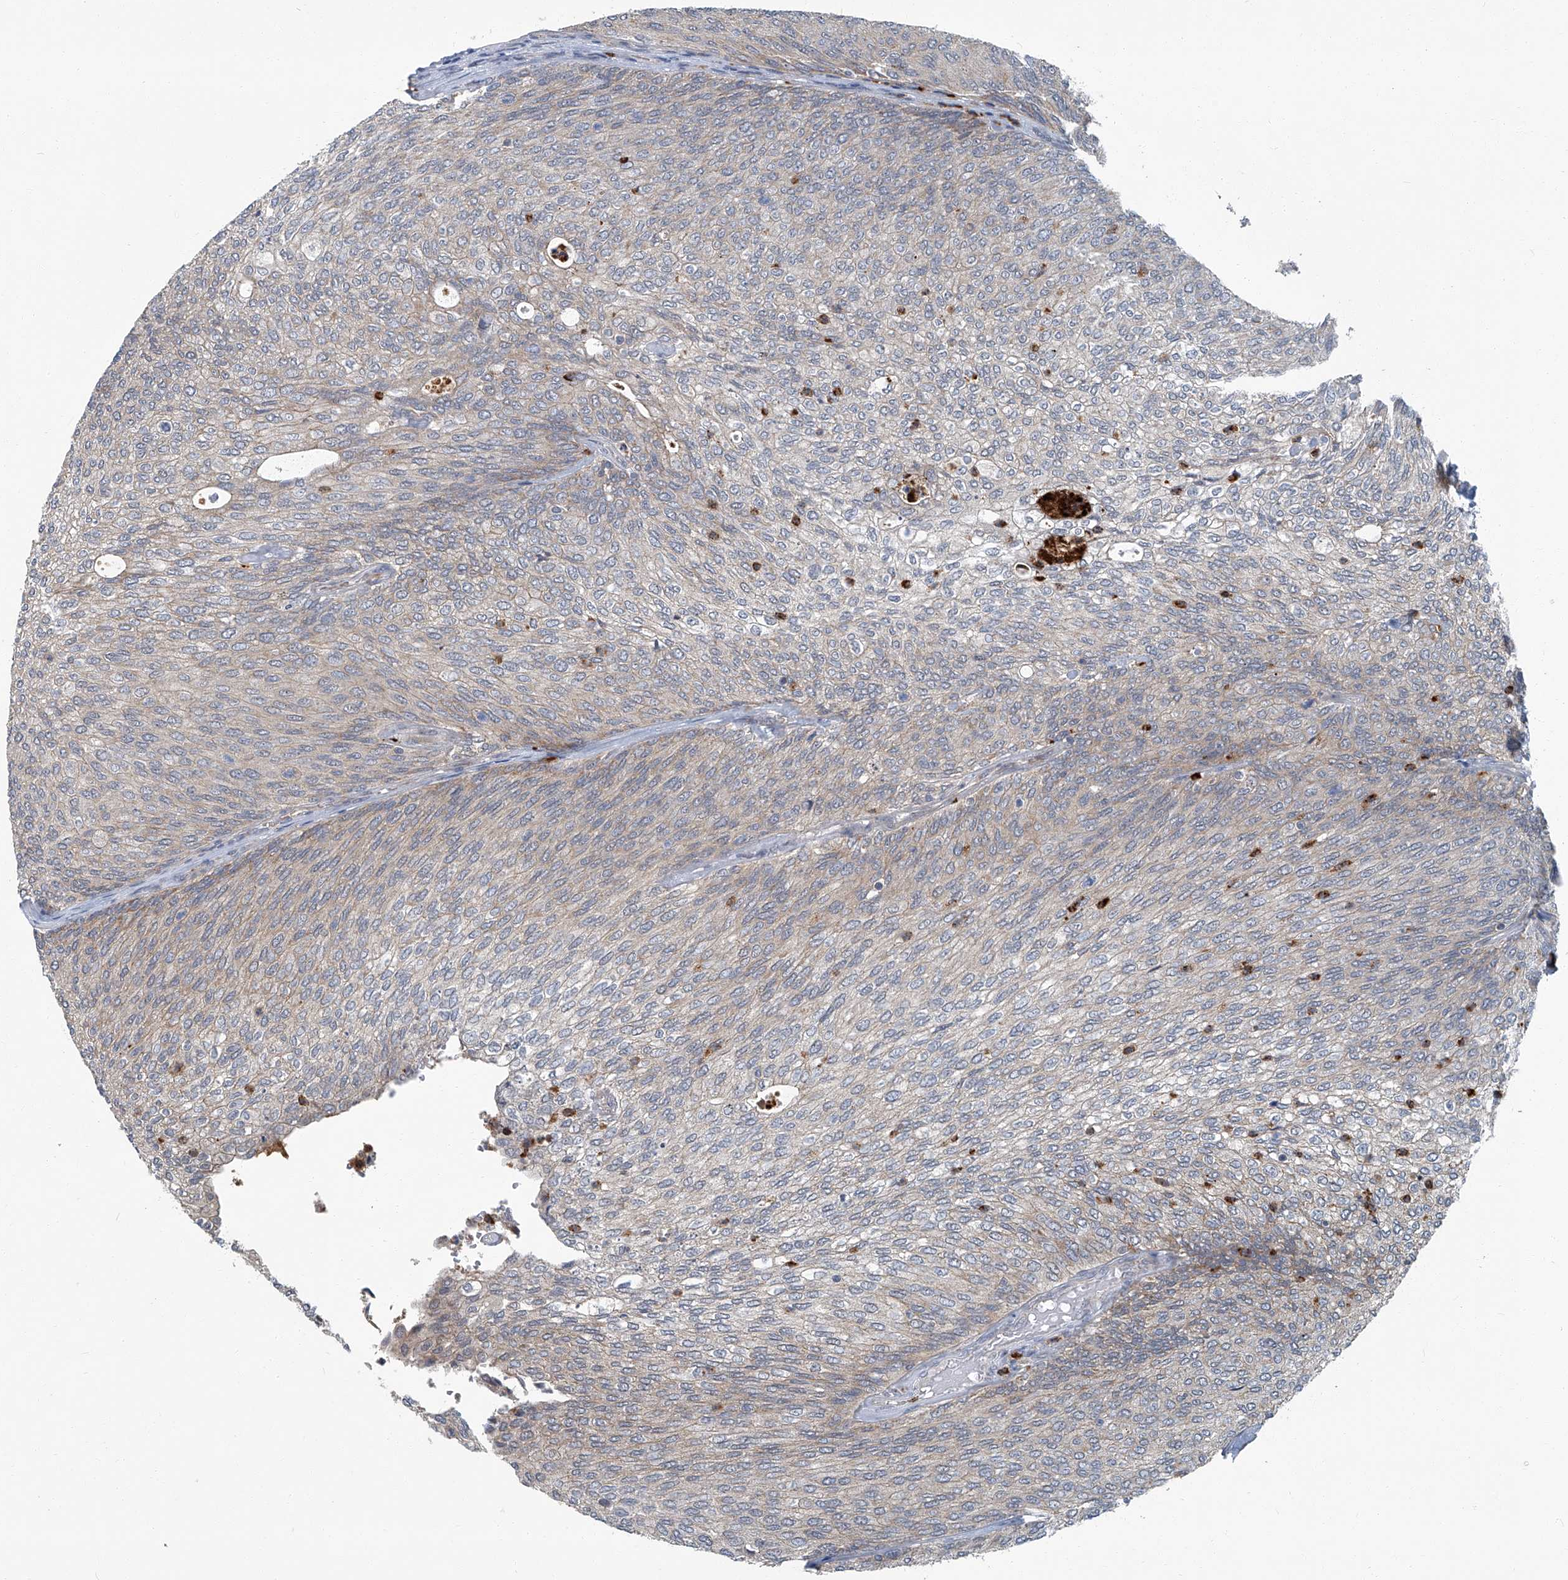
{"staining": {"intensity": "weak", "quantity": ">75%", "location": "cytoplasmic/membranous"}, "tissue": "urothelial cancer", "cell_type": "Tumor cells", "image_type": "cancer", "snomed": [{"axis": "morphology", "description": "Urothelial carcinoma, Low grade"}, {"axis": "topography", "description": "Urinary bladder"}], "caption": "A low amount of weak cytoplasmic/membranous expression is appreciated in approximately >75% of tumor cells in urothelial cancer tissue.", "gene": "AKNAD1", "patient": {"sex": "female", "age": 79}}